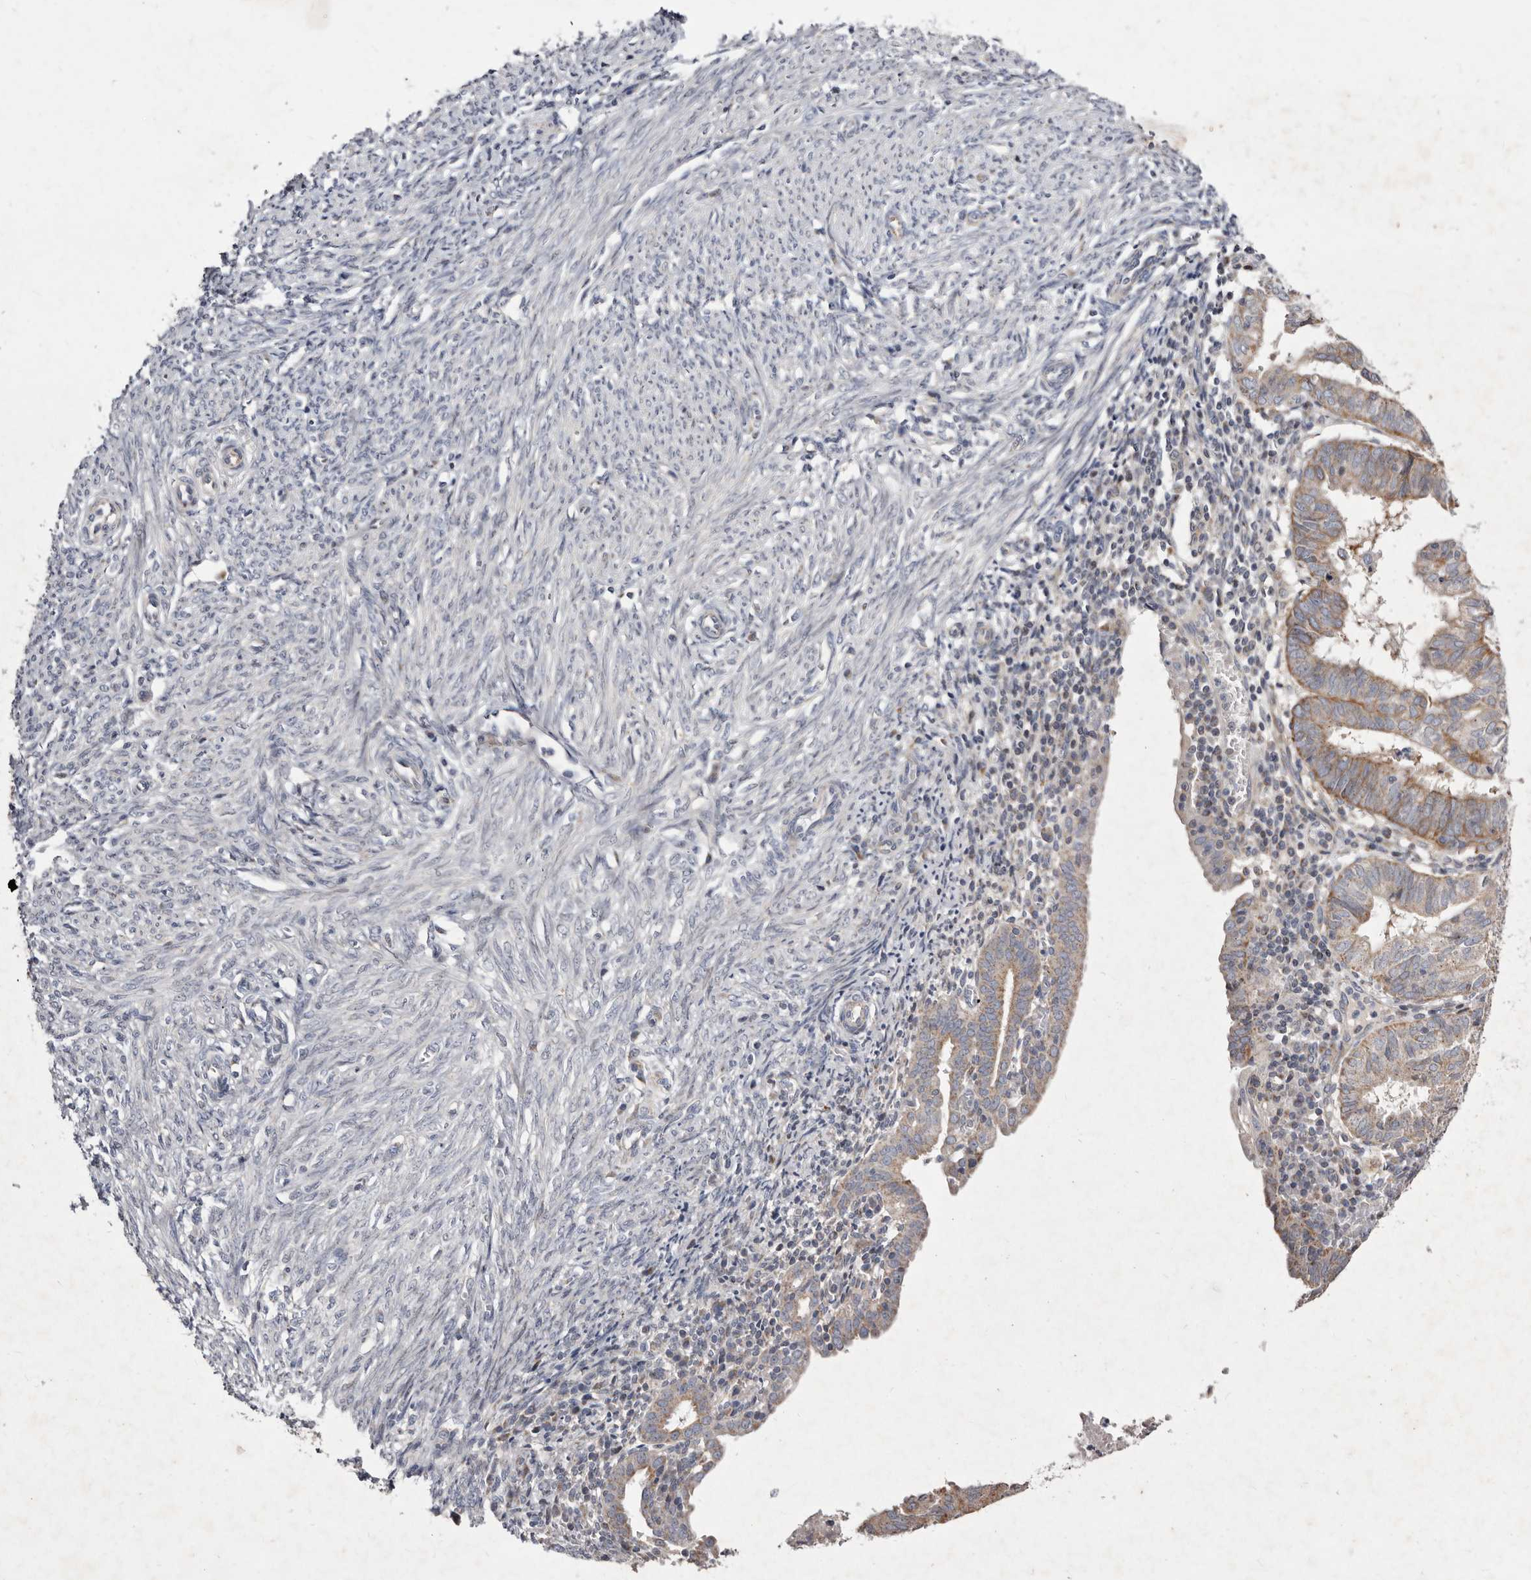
{"staining": {"intensity": "moderate", "quantity": "25%-75%", "location": "cytoplasmic/membranous"}, "tissue": "endometrial cancer", "cell_type": "Tumor cells", "image_type": "cancer", "snomed": [{"axis": "morphology", "description": "Adenocarcinoma, NOS"}, {"axis": "topography", "description": "Uterus"}], "caption": "Endometrial cancer (adenocarcinoma) was stained to show a protein in brown. There is medium levels of moderate cytoplasmic/membranous staining in about 25%-75% of tumor cells. The staining was performed using DAB (3,3'-diaminobenzidine) to visualize the protein expression in brown, while the nuclei were stained in blue with hematoxylin (Magnification: 20x).", "gene": "TIMM17B", "patient": {"sex": "female", "age": 77}}